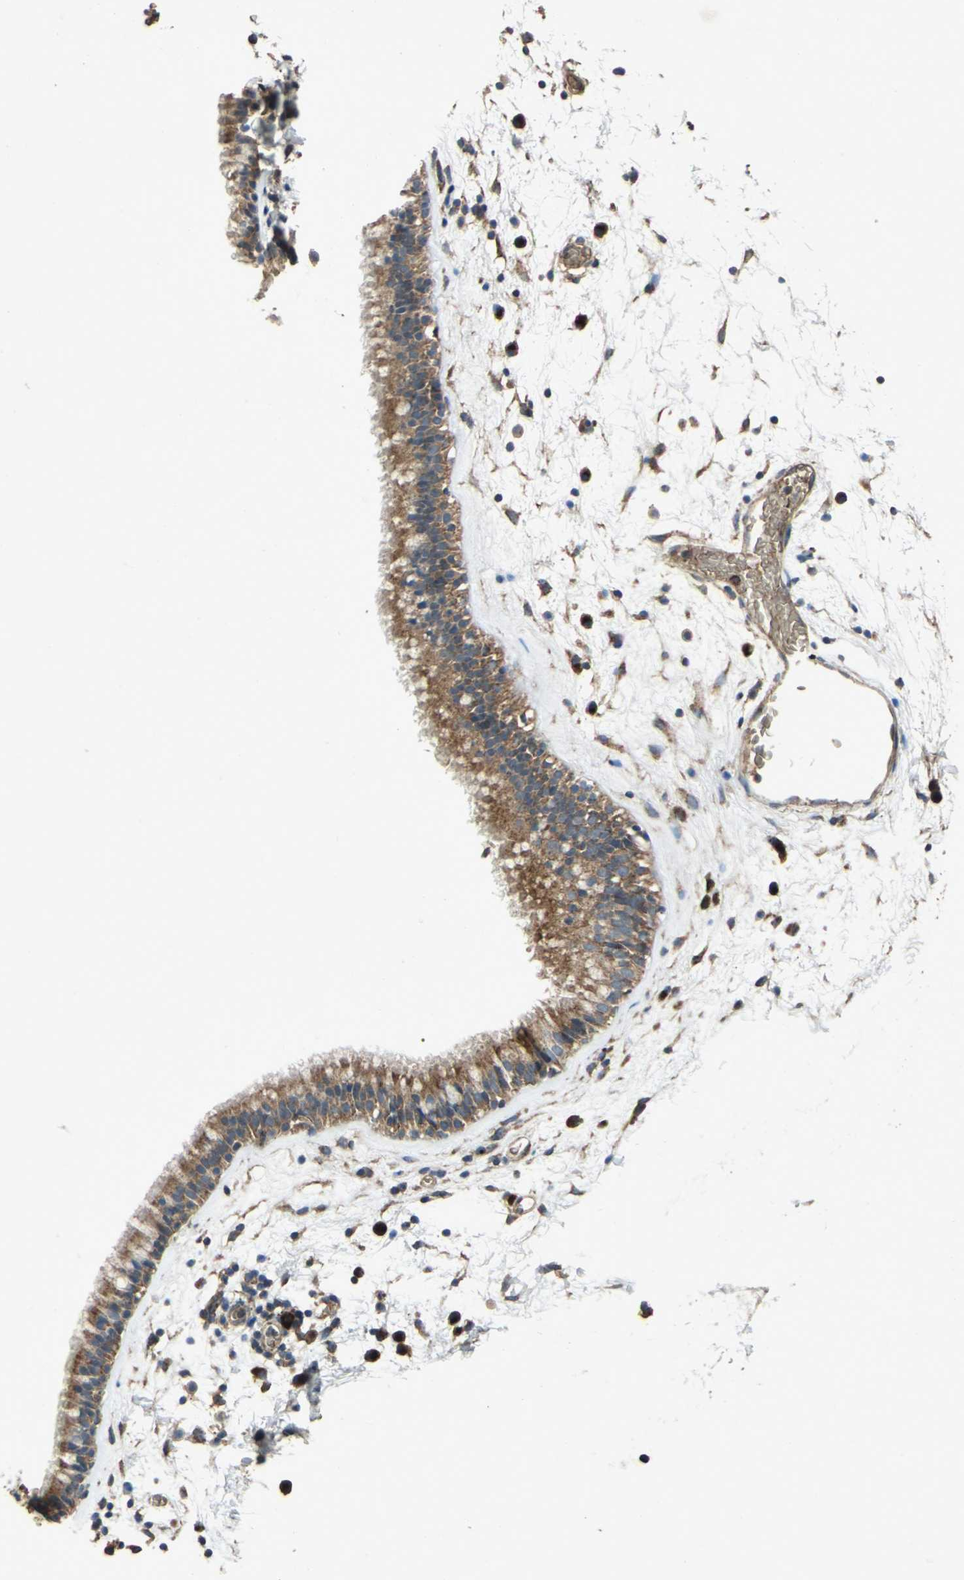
{"staining": {"intensity": "moderate", "quantity": ">75%", "location": "cytoplasmic/membranous"}, "tissue": "nasopharynx", "cell_type": "Respiratory epithelial cells", "image_type": "normal", "snomed": [{"axis": "morphology", "description": "Normal tissue, NOS"}, {"axis": "morphology", "description": "Inflammation, NOS"}, {"axis": "topography", "description": "Nasopharynx"}], "caption": "Brown immunohistochemical staining in unremarkable nasopharynx displays moderate cytoplasmic/membranous staining in approximately >75% of respiratory epithelial cells.", "gene": "POLRMT", "patient": {"sex": "male", "age": 48}}